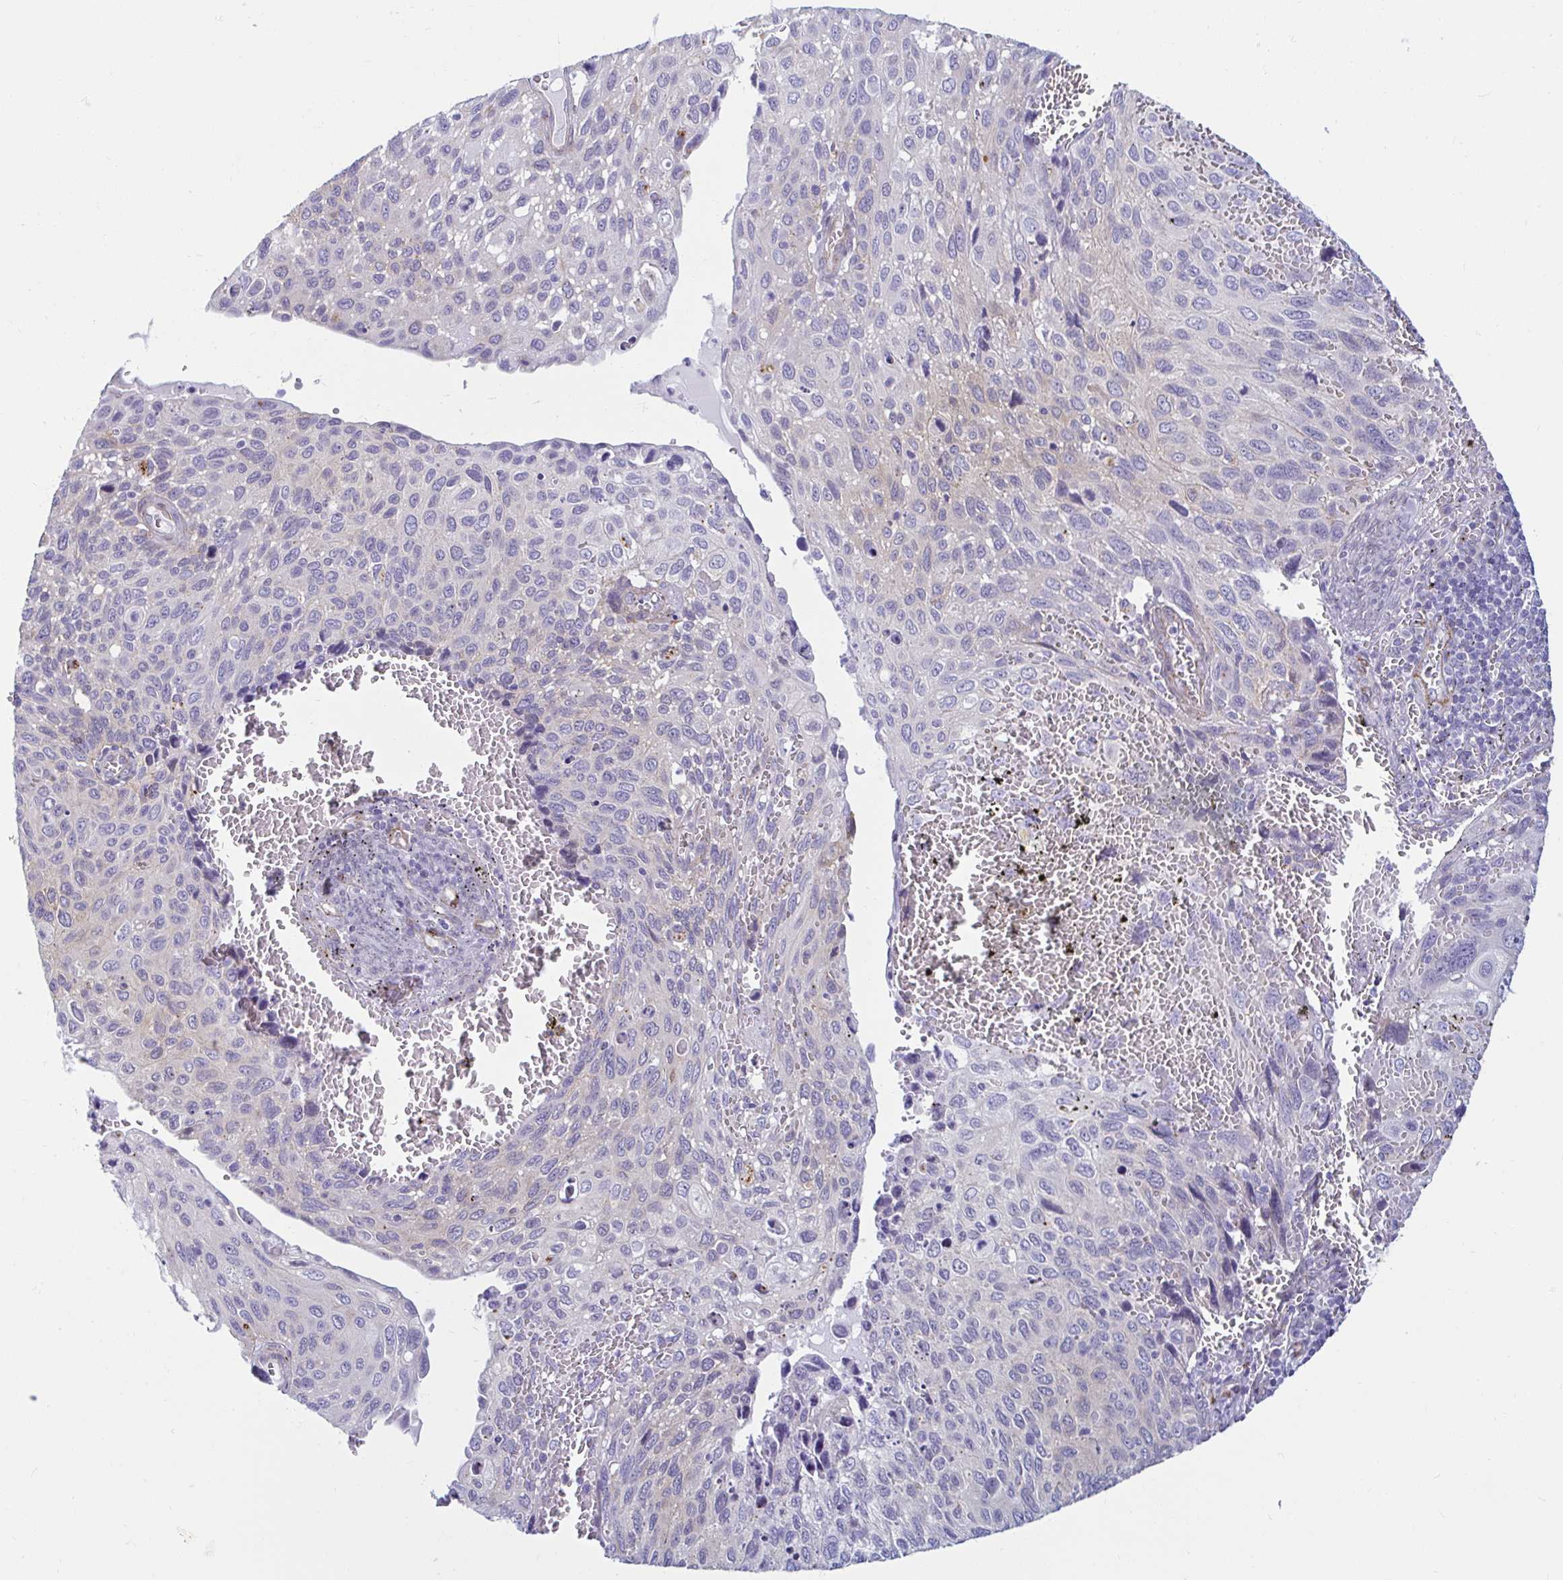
{"staining": {"intensity": "negative", "quantity": "none", "location": "none"}, "tissue": "cervical cancer", "cell_type": "Tumor cells", "image_type": "cancer", "snomed": [{"axis": "morphology", "description": "Squamous cell carcinoma, NOS"}, {"axis": "topography", "description": "Cervix"}], "caption": "High power microscopy photomicrograph of an immunohistochemistry (IHC) histopathology image of cervical cancer, revealing no significant positivity in tumor cells.", "gene": "ANKRD62", "patient": {"sex": "female", "age": 70}}